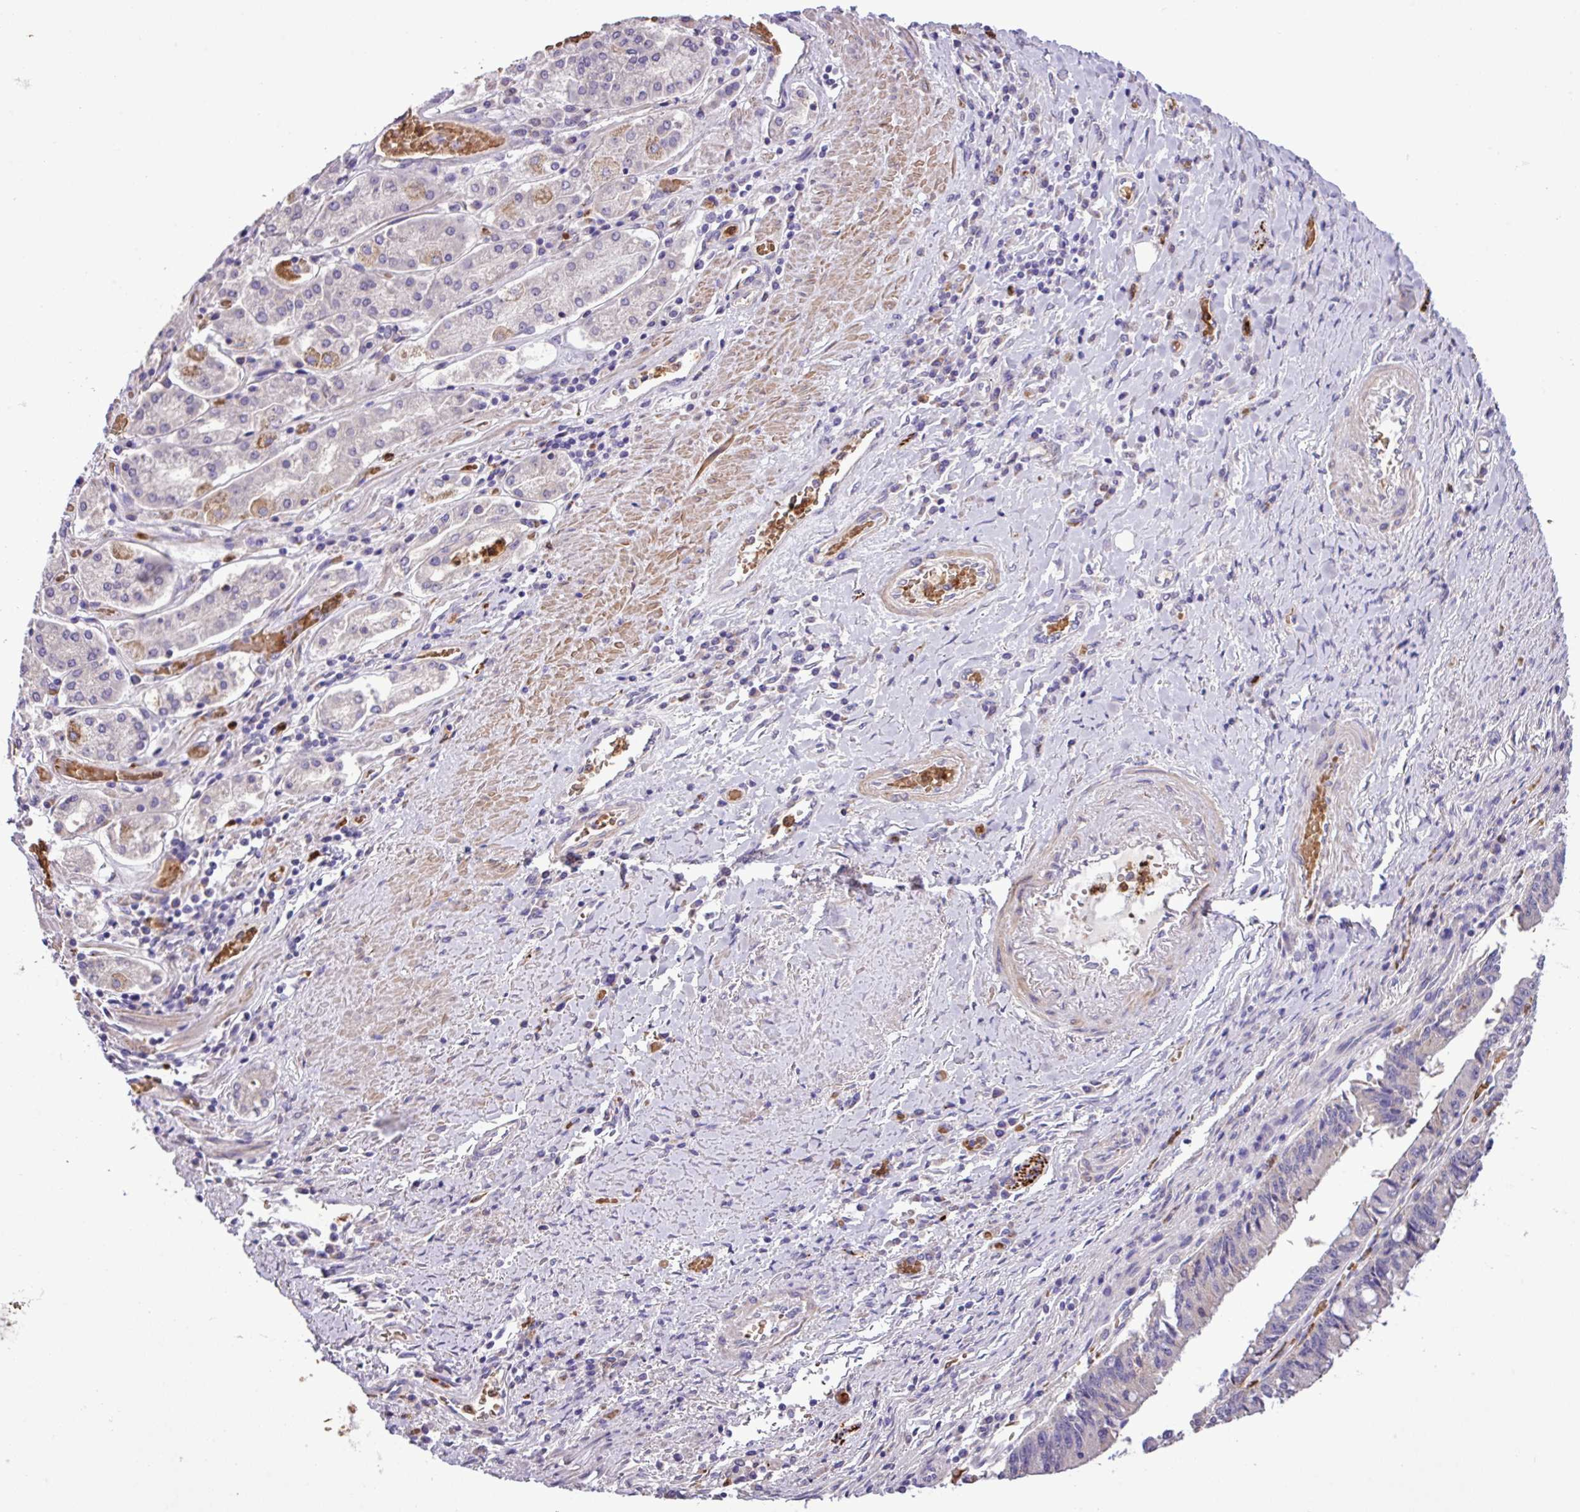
{"staining": {"intensity": "negative", "quantity": "none", "location": "none"}, "tissue": "pancreatic cancer", "cell_type": "Tumor cells", "image_type": "cancer", "snomed": [{"axis": "morphology", "description": "Adenocarcinoma, NOS"}, {"axis": "topography", "description": "Pancreas"}], "caption": "IHC micrograph of adenocarcinoma (pancreatic) stained for a protein (brown), which exhibits no positivity in tumor cells.", "gene": "MGAT4B", "patient": {"sex": "female", "age": 50}}